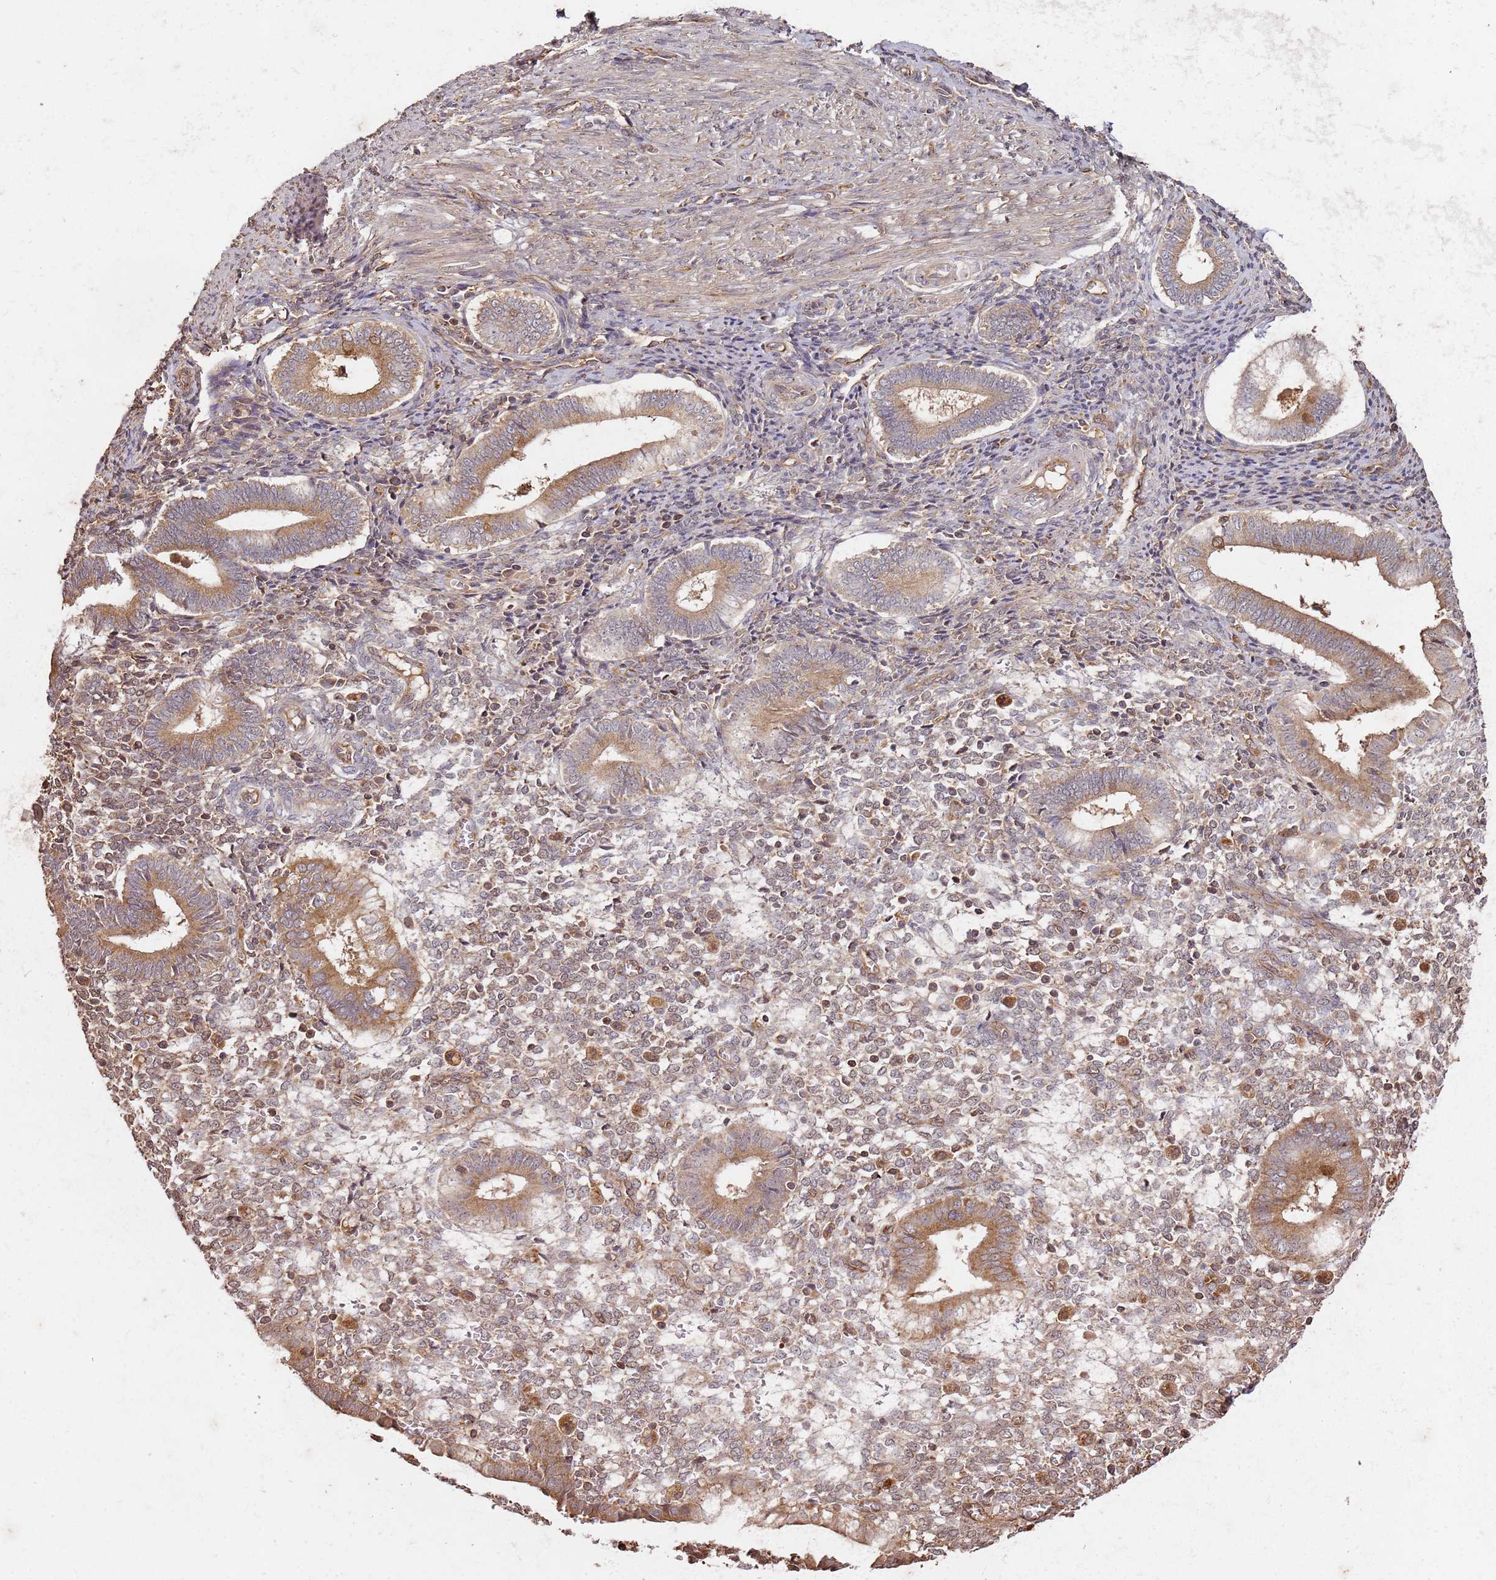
{"staining": {"intensity": "moderate", "quantity": "25%-75%", "location": "cytoplasmic/membranous"}, "tissue": "endometrium", "cell_type": "Cells in endometrial stroma", "image_type": "normal", "snomed": [{"axis": "morphology", "description": "Normal tissue, NOS"}, {"axis": "topography", "description": "Other"}, {"axis": "topography", "description": "Endometrium"}], "caption": "Benign endometrium exhibits moderate cytoplasmic/membranous expression in about 25%-75% of cells in endometrial stroma The staining was performed using DAB, with brown indicating positive protein expression. Nuclei are stained blue with hematoxylin..", "gene": "SCGB2B2", "patient": {"sex": "female", "age": 44}}